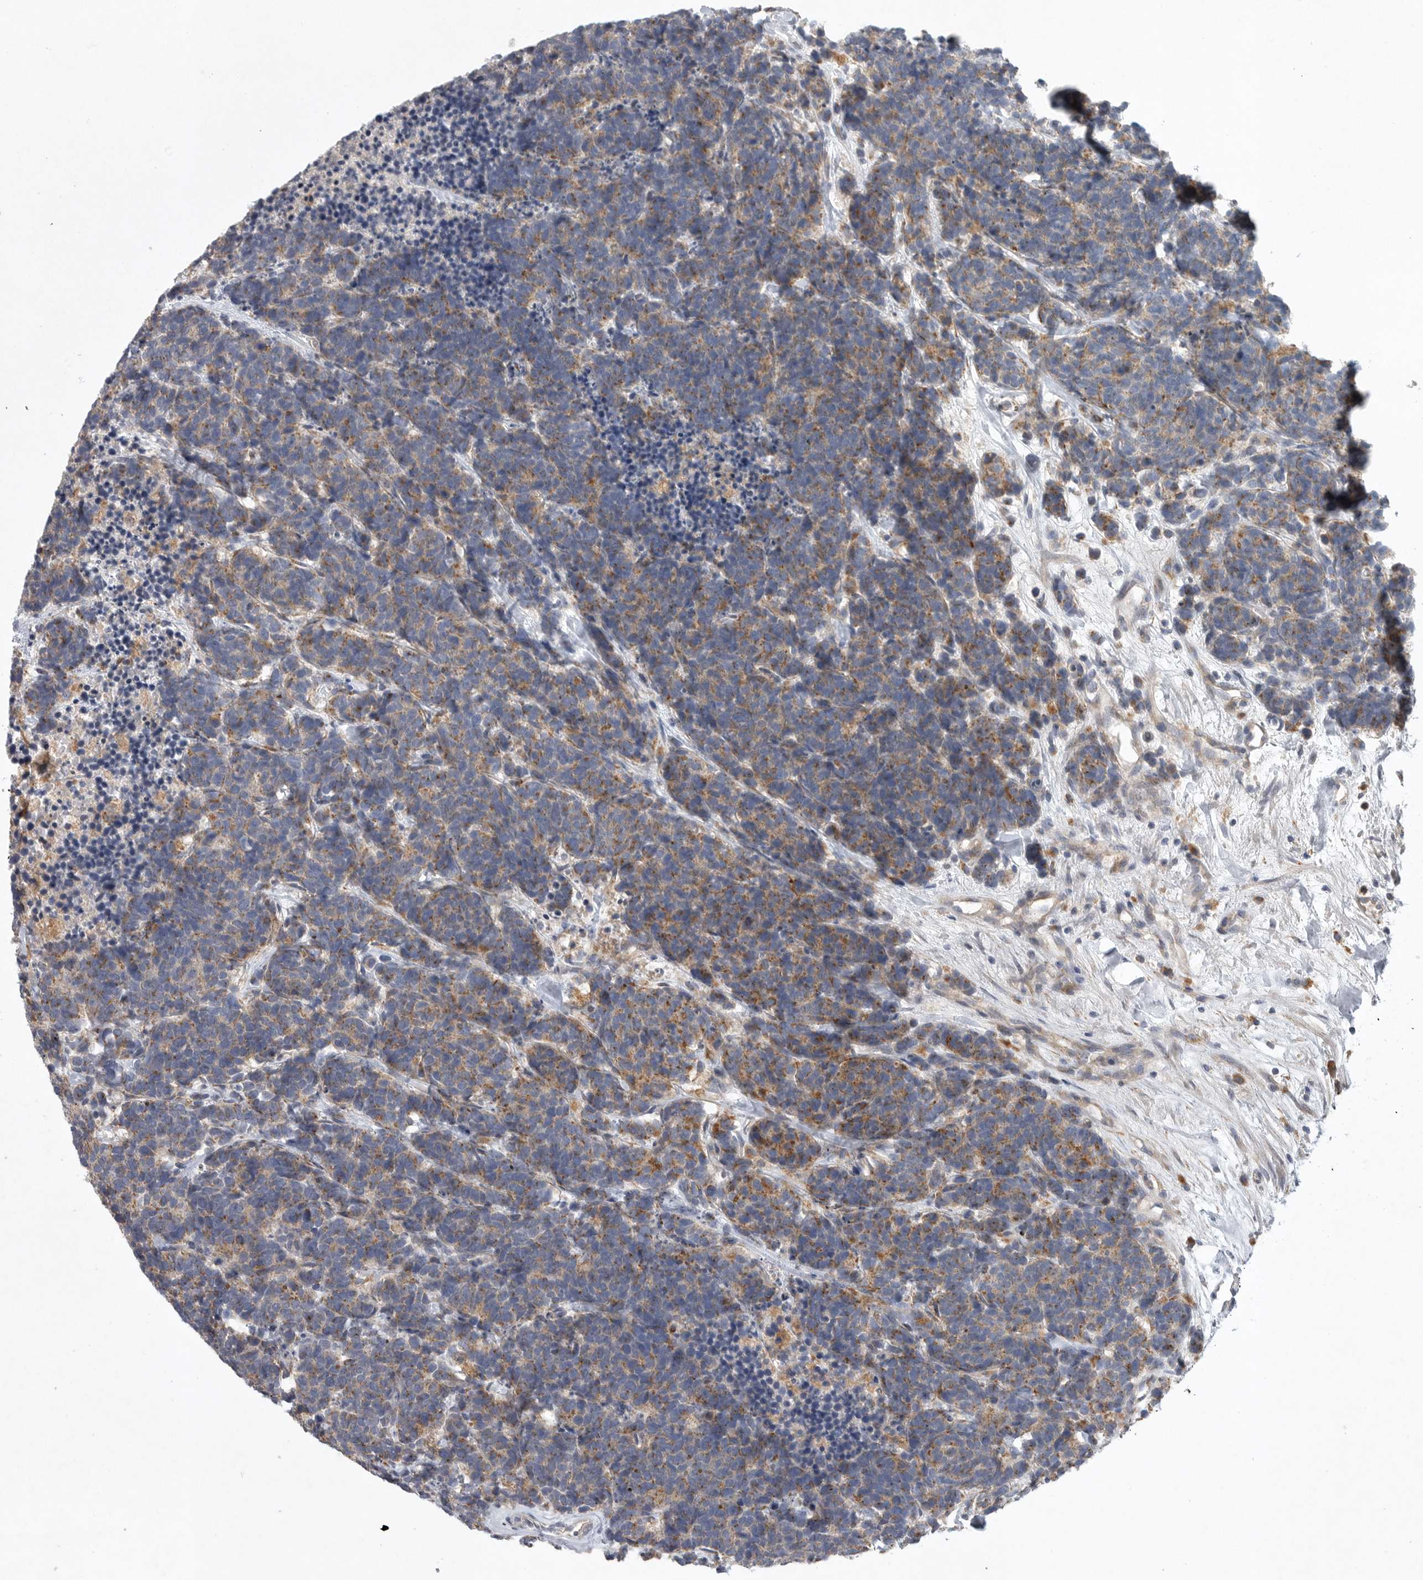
{"staining": {"intensity": "moderate", "quantity": "25%-75%", "location": "cytoplasmic/membranous"}, "tissue": "carcinoid", "cell_type": "Tumor cells", "image_type": "cancer", "snomed": [{"axis": "morphology", "description": "Carcinoma, NOS"}, {"axis": "morphology", "description": "Carcinoid, malignant, NOS"}, {"axis": "topography", "description": "Urinary bladder"}], "caption": "This image exhibits malignant carcinoid stained with IHC to label a protein in brown. The cytoplasmic/membranous of tumor cells show moderate positivity for the protein. Nuclei are counter-stained blue.", "gene": "LAMTOR3", "patient": {"sex": "male", "age": 57}}